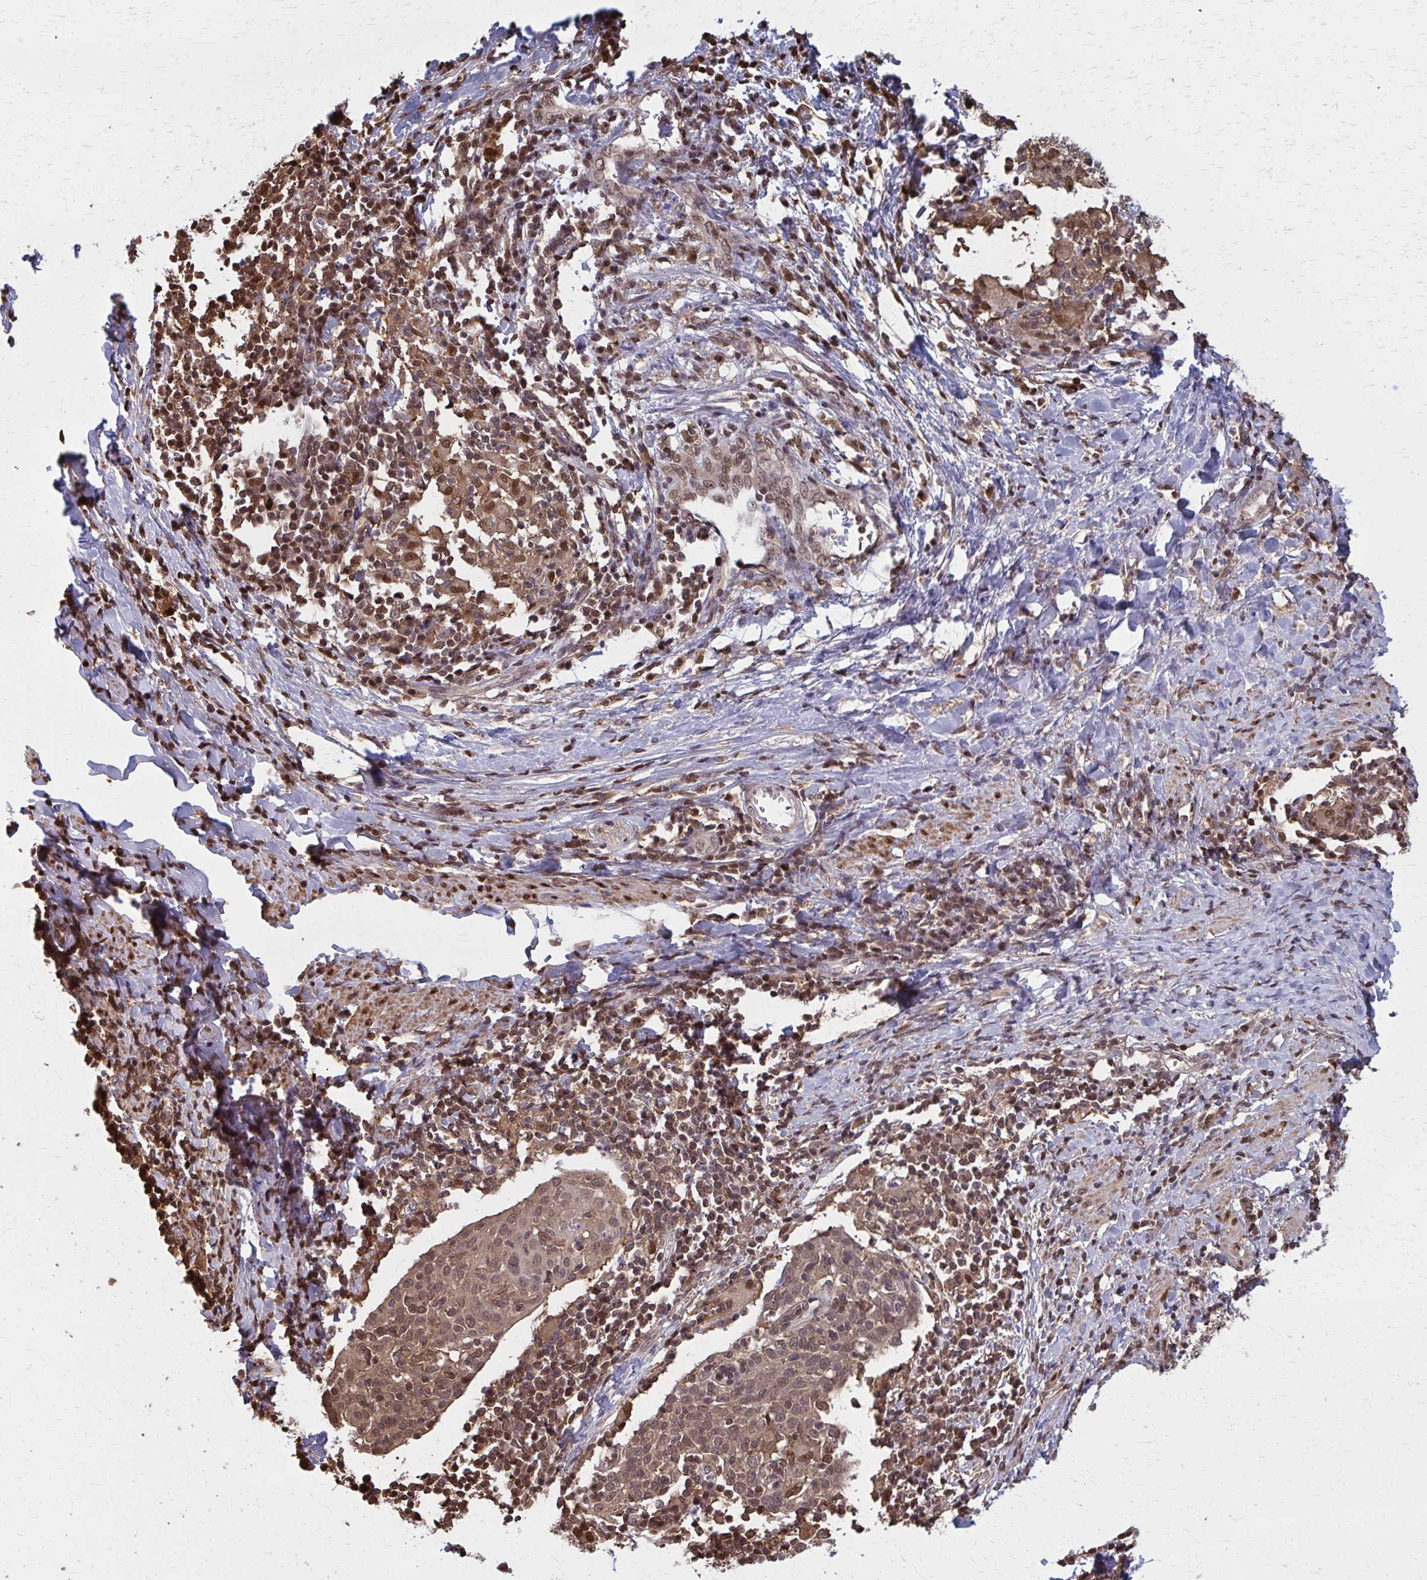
{"staining": {"intensity": "weak", "quantity": ">75%", "location": "cytoplasmic/membranous,nuclear"}, "tissue": "cervical cancer", "cell_type": "Tumor cells", "image_type": "cancer", "snomed": [{"axis": "morphology", "description": "Squamous cell carcinoma, NOS"}, {"axis": "topography", "description": "Cervix"}], "caption": "Immunohistochemical staining of cervical cancer (squamous cell carcinoma) shows low levels of weak cytoplasmic/membranous and nuclear protein staining in approximately >75% of tumor cells.", "gene": "MDH1", "patient": {"sex": "female", "age": 52}}